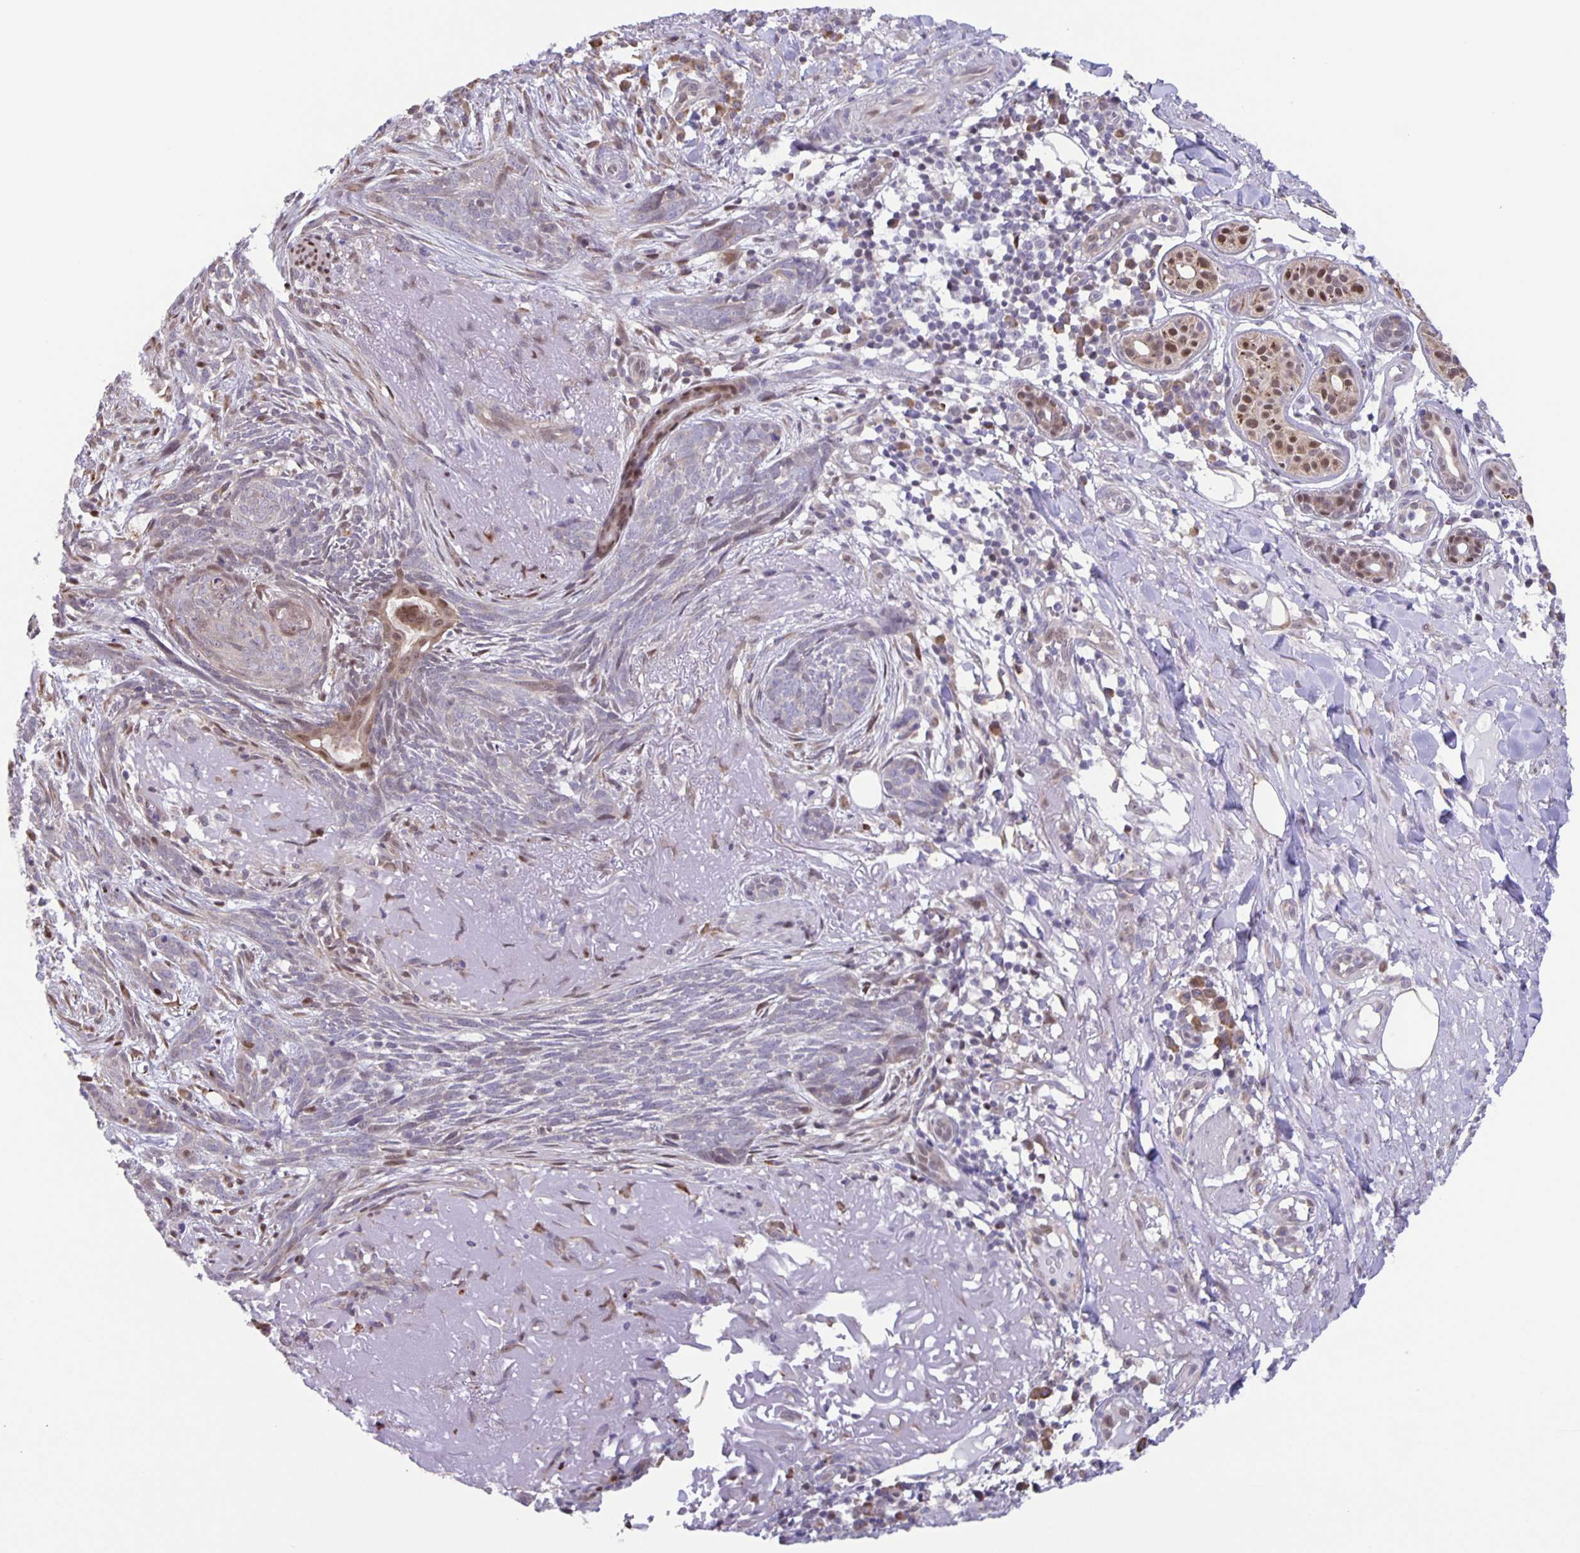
{"staining": {"intensity": "negative", "quantity": "none", "location": "none"}, "tissue": "skin cancer", "cell_type": "Tumor cells", "image_type": "cancer", "snomed": [{"axis": "morphology", "description": "Basal cell carcinoma"}, {"axis": "topography", "description": "Skin"}], "caption": "Basal cell carcinoma (skin) was stained to show a protein in brown. There is no significant positivity in tumor cells.", "gene": "MAPK12", "patient": {"sex": "female", "age": 93}}